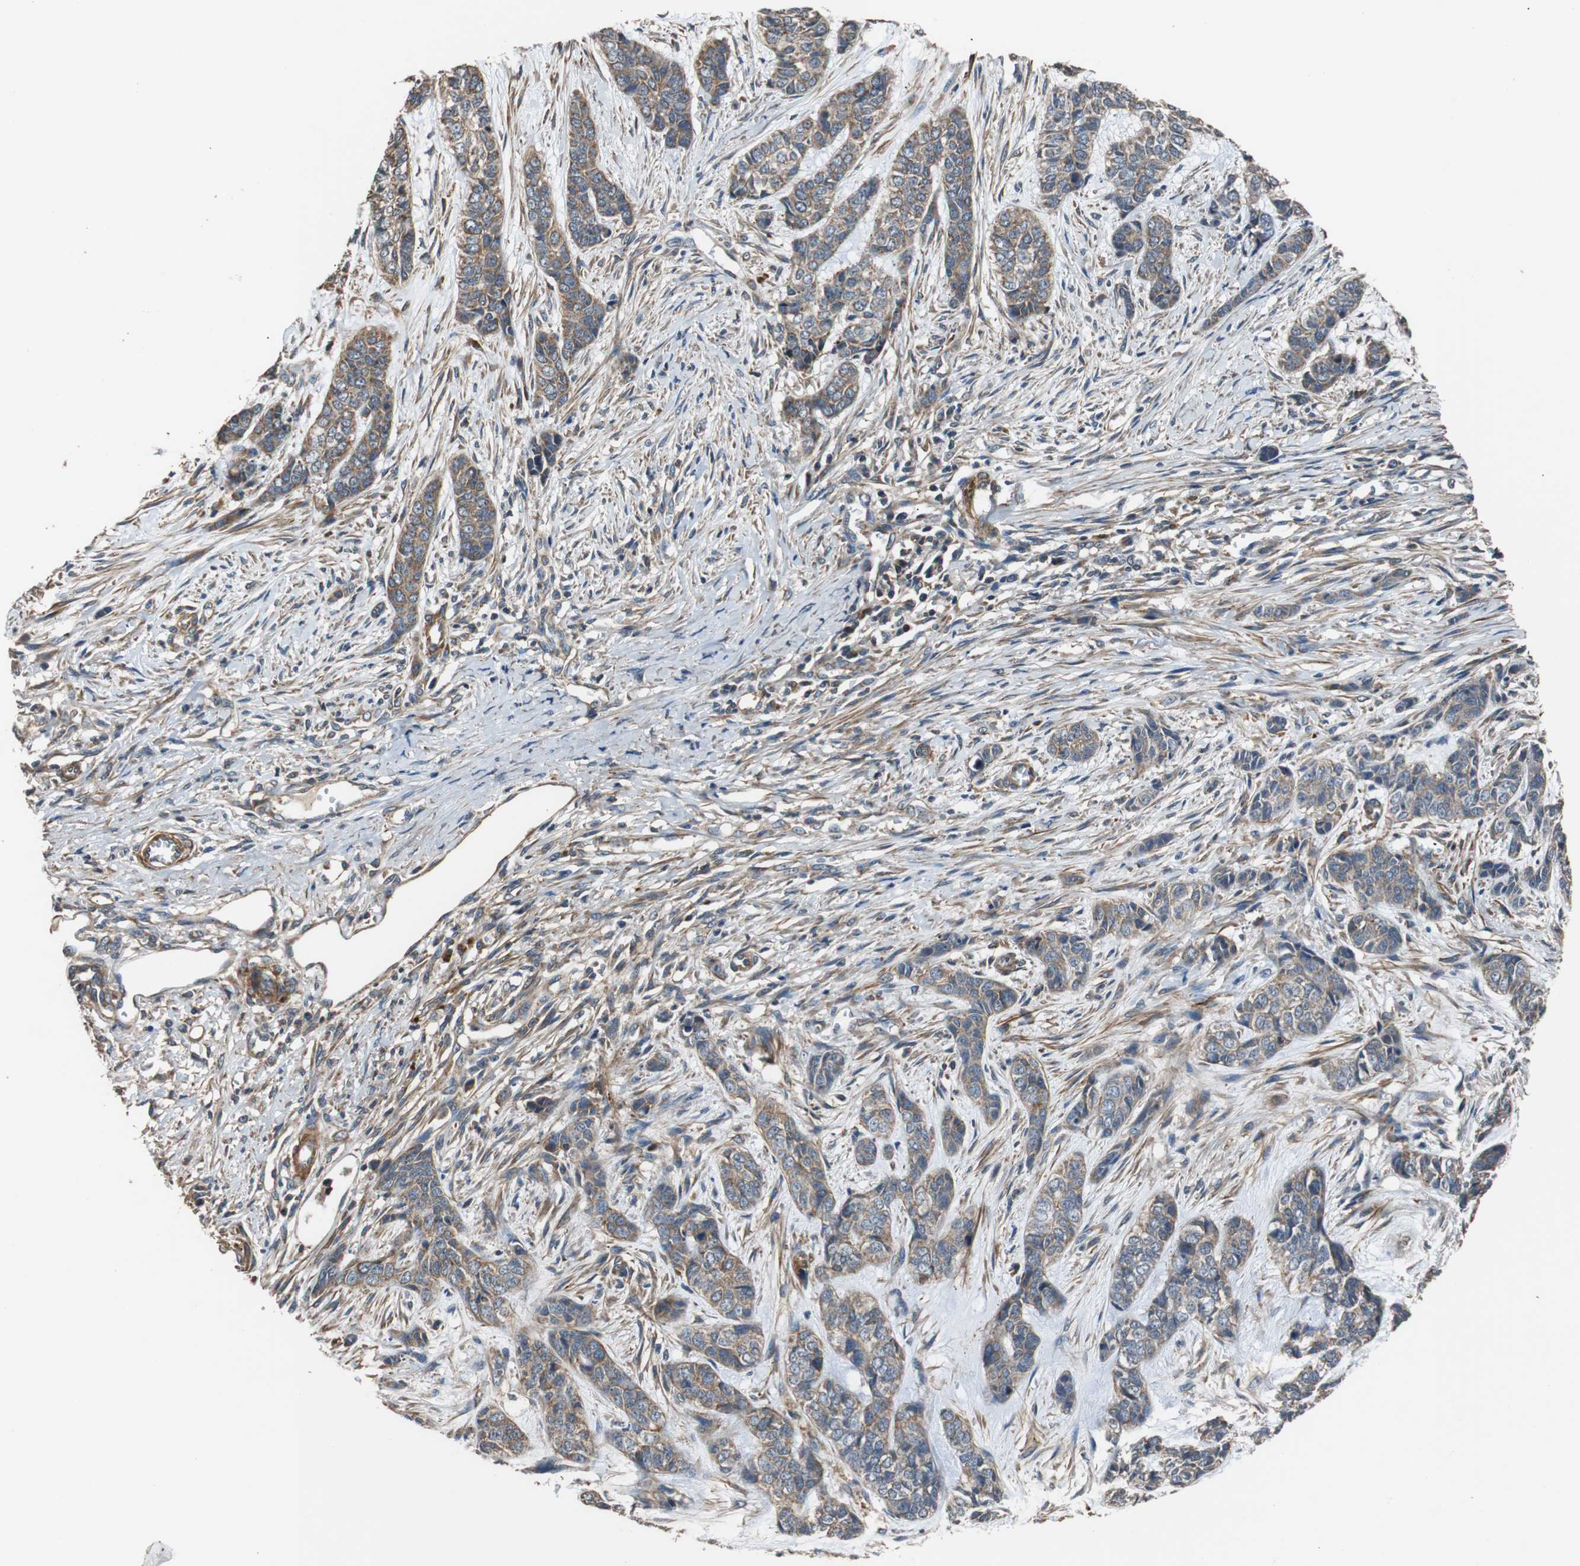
{"staining": {"intensity": "moderate", "quantity": ">75%", "location": "cytoplasmic/membranous"}, "tissue": "skin cancer", "cell_type": "Tumor cells", "image_type": "cancer", "snomed": [{"axis": "morphology", "description": "Basal cell carcinoma"}, {"axis": "topography", "description": "Skin"}], "caption": "A brown stain shows moderate cytoplasmic/membranous expression of a protein in skin cancer (basal cell carcinoma) tumor cells. The protein of interest is shown in brown color, while the nuclei are stained blue.", "gene": "PITRM1", "patient": {"sex": "female", "age": 64}}